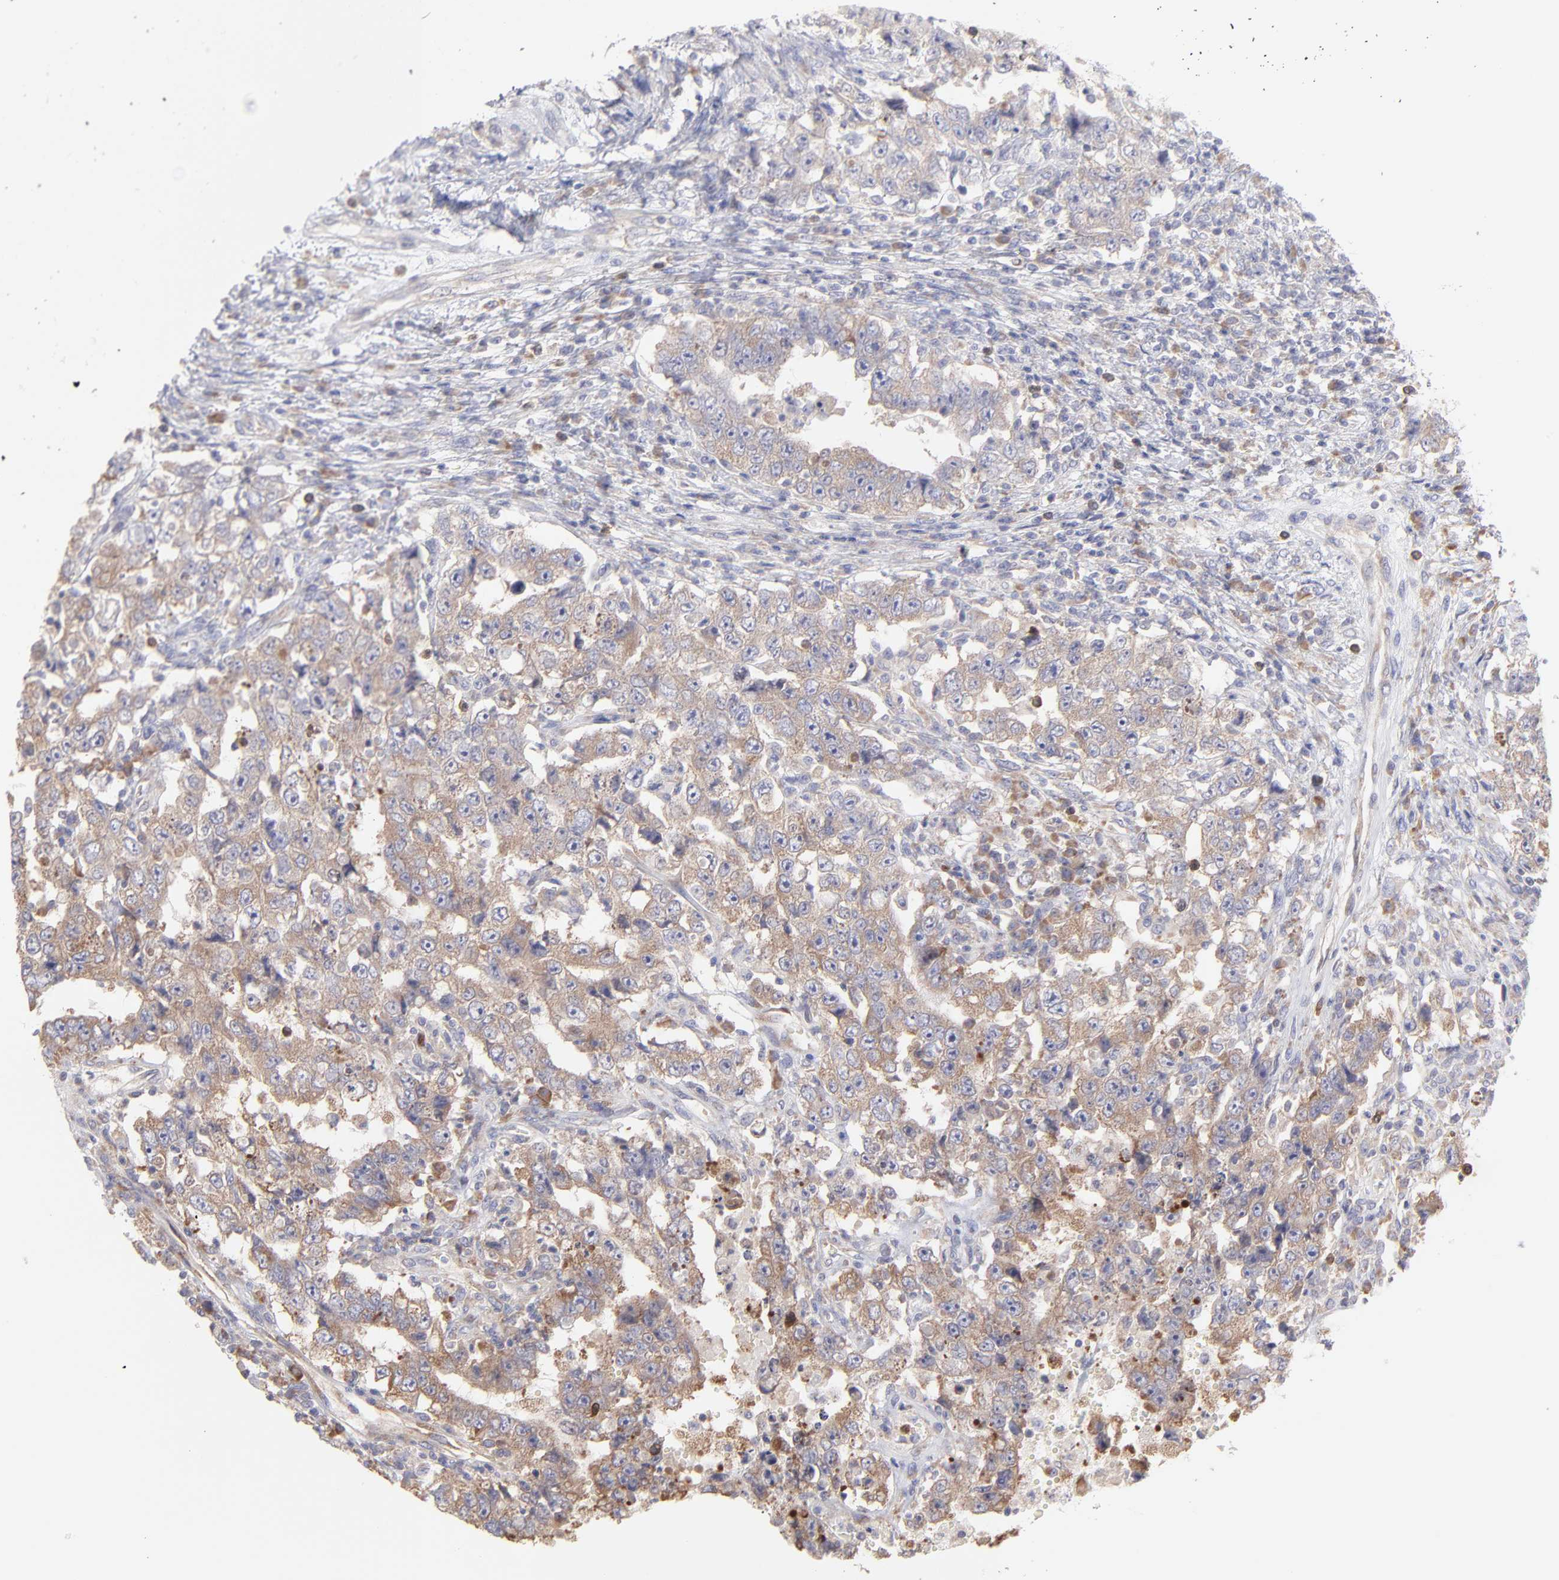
{"staining": {"intensity": "weak", "quantity": ">75%", "location": "cytoplasmic/membranous"}, "tissue": "testis cancer", "cell_type": "Tumor cells", "image_type": "cancer", "snomed": [{"axis": "morphology", "description": "Carcinoma, Embryonal, NOS"}, {"axis": "topography", "description": "Testis"}], "caption": "Weak cytoplasmic/membranous staining is appreciated in approximately >75% of tumor cells in testis cancer (embryonal carcinoma).", "gene": "RPLP0", "patient": {"sex": "male", "age": 26}}